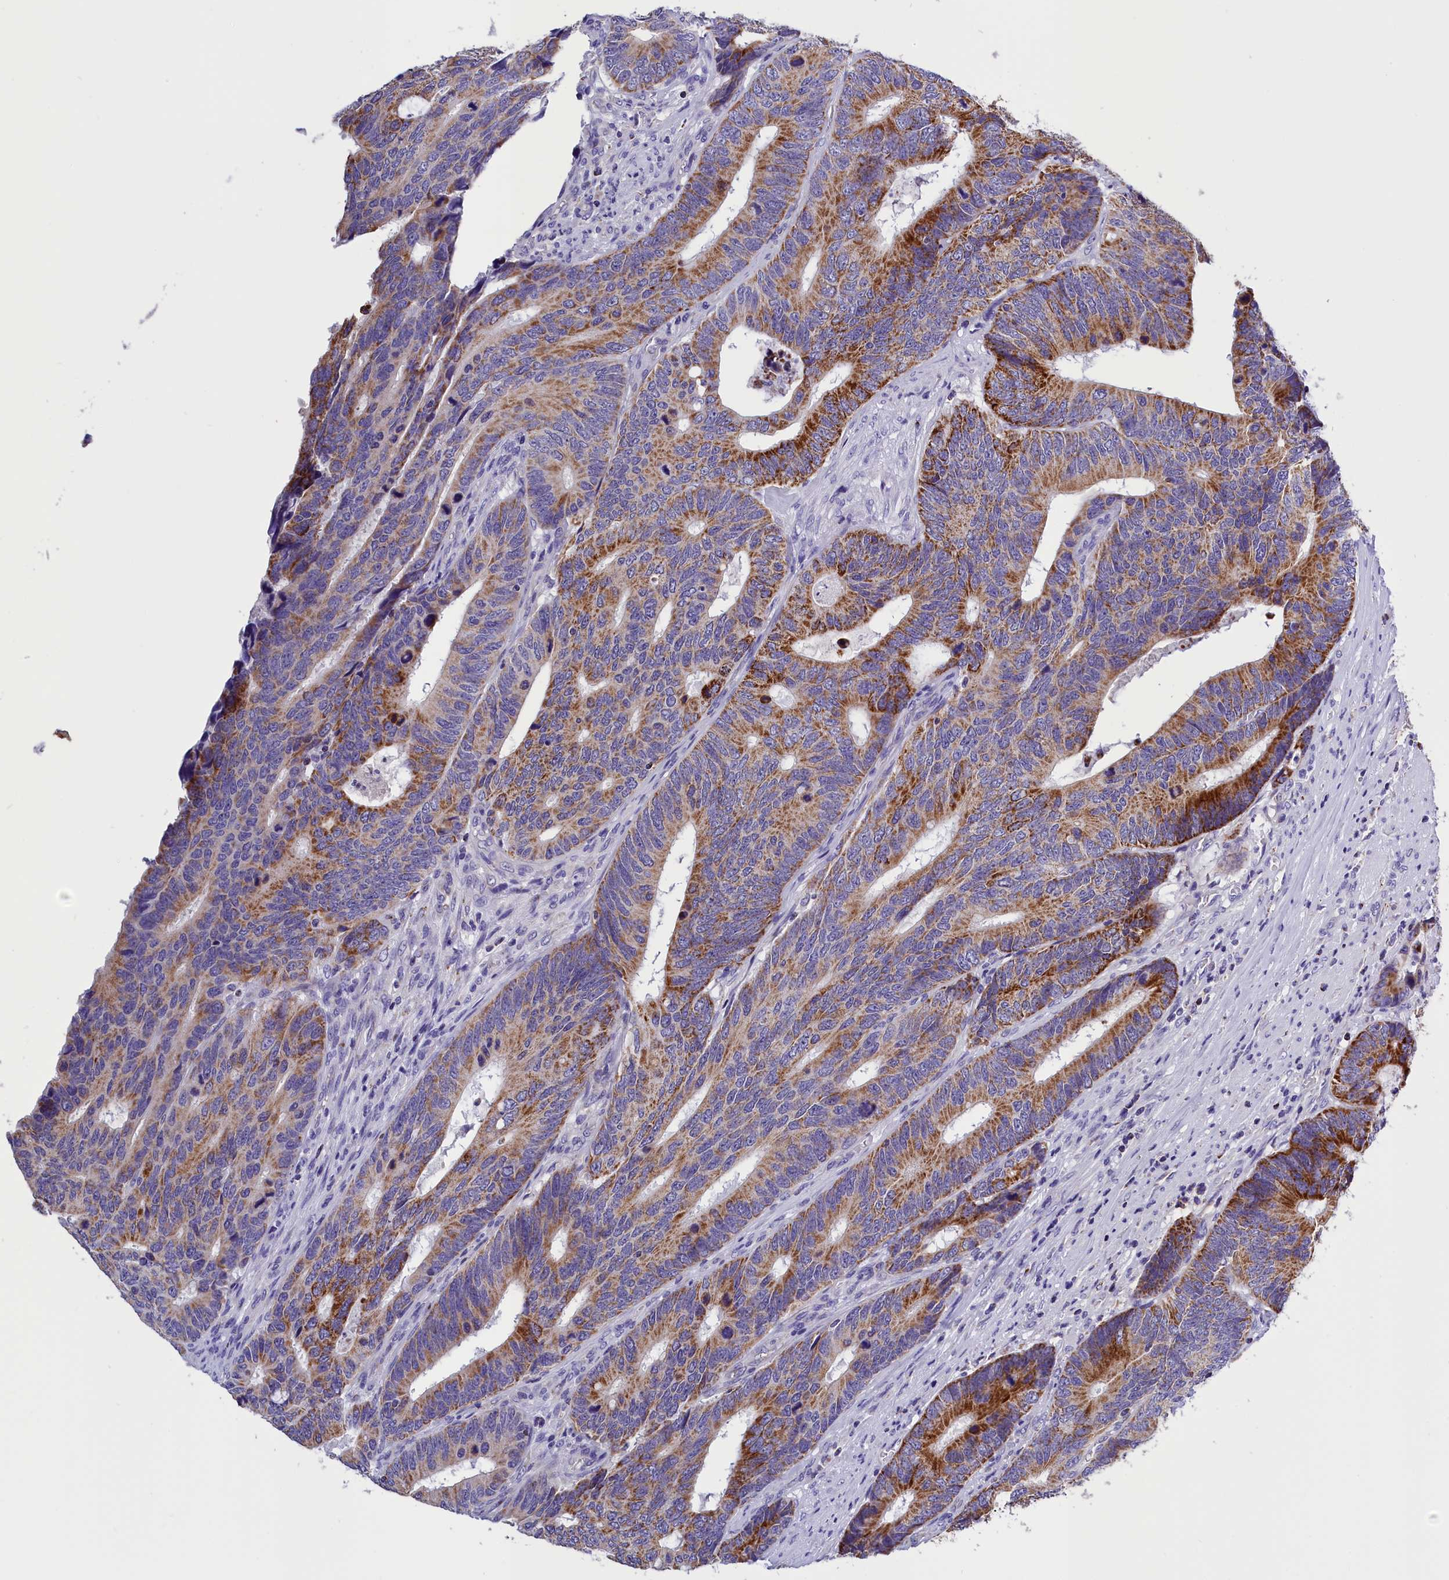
{"staining": {"intensity": "moderate", "quantity": ">75%", "location": "cytoplasmic/membranous"}, "tissue": "colorectal cancer", "cell_type": "Tumor cells", "image_type": "cancer", "snomed": [{"axis": "morphology", "description": "Adenocarcinoma, NOS"}, {"axis": "topography", "description": "Colon"}], "caption": "Brown immunohistochemical staining in adenocarcinoma (colorectal) reveals moderate cytoplasmic/membranous staining in about >75% of tumor cells.", "gene": "ABAT", "patient": {"sex": "male", "age": 87}}